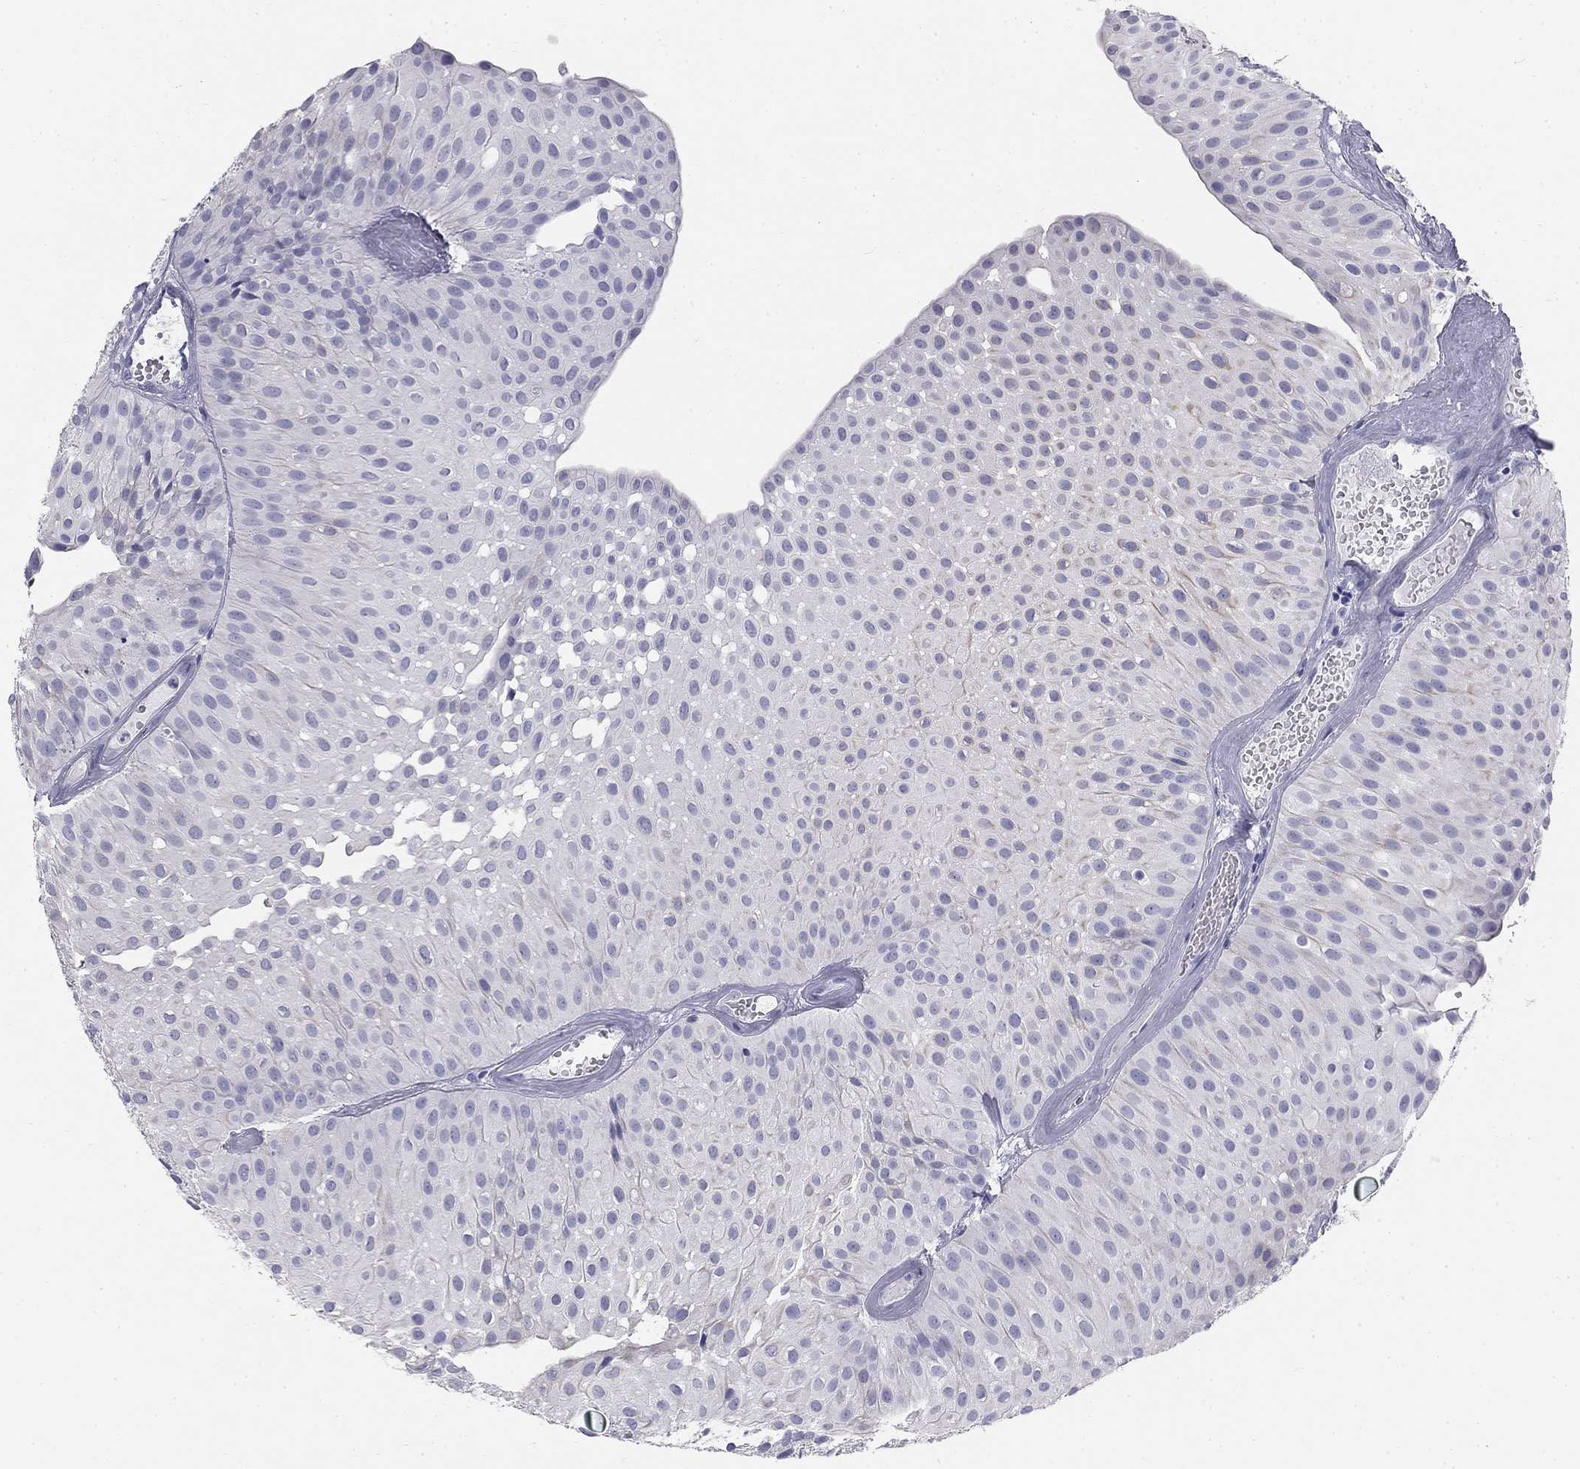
{"staining": {"intensity": "negative", "quantity": "none", "location": "none"}, "tissue": "urothelial cancer", "cell_type": "Tumor cells", "image_type": "cancer", "snomed": [{"axis": "morphology", "description": "Urothelial carcinoma, Low grade"}, {"axis": "topography", "description": "Urinary bladder"}], "caption": "Immunohistochemistry (IHC) of urothelial cancer exhibits no staining in tumor cells.", "gene": "SULT2B1", "patient": {"sex": "male", "age": 64}}